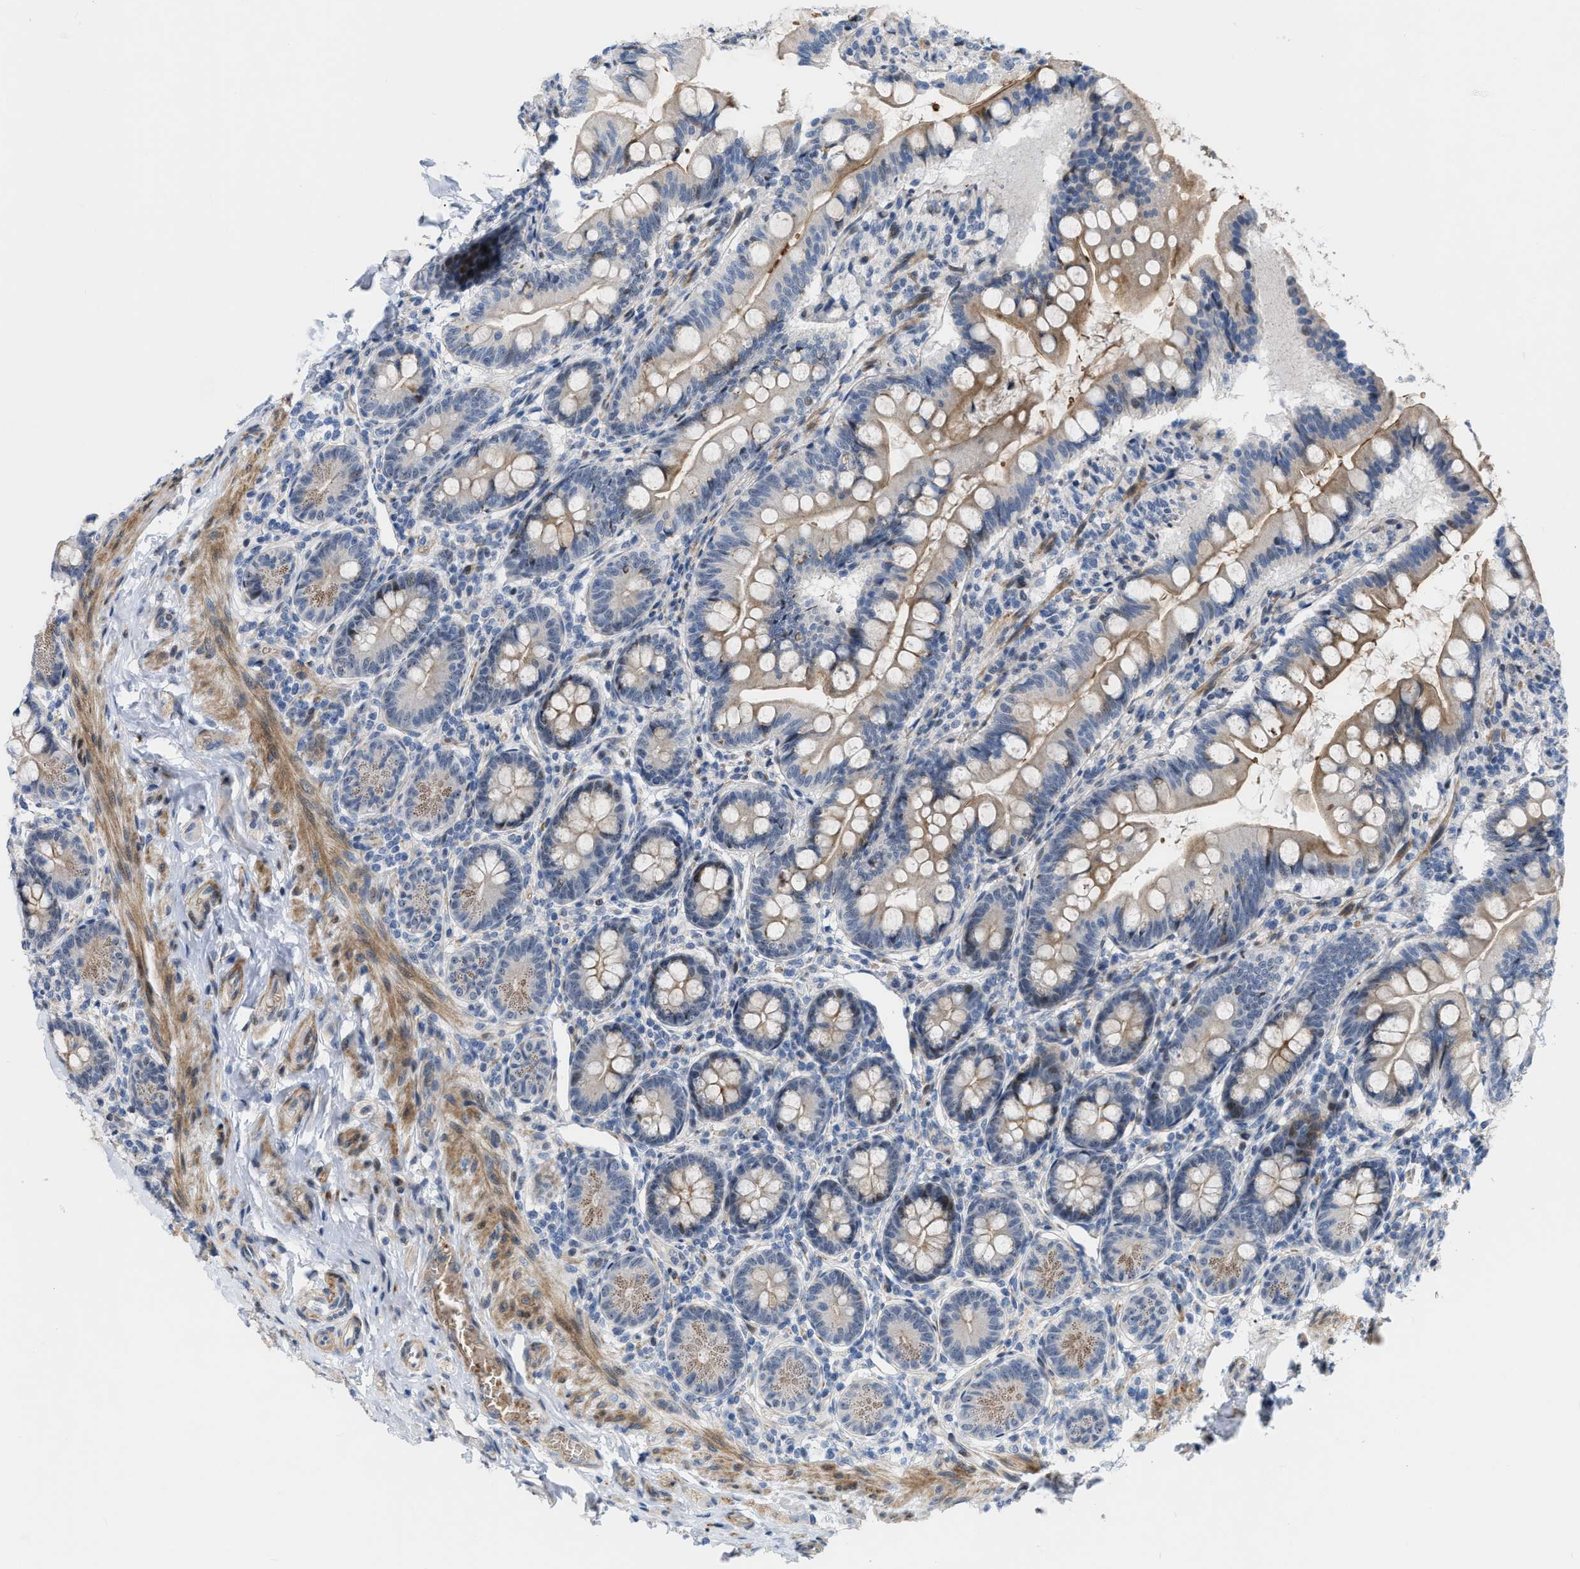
{"staining": {"intensity": "moderate", "quantity": "25%-75%", "location": "cytoplasmic/membranous"}, "tissue": "small intestine", "cell_type": "Glandular cells", "image_type": "normal", "snomed": [{"axis": "morphology", "description": "Normal tissue, NOS"}, {"axis": "topography", "description": "Small intestine"}], "caption": "Immunohistochemistry histopathology image of unremarkable small intestine: human small intestine stained using immunohistochemistry (IHC) demonstrates medium levels of moderate protein expression localized specifically in the cytoplasmic/membranous of glandular cells, appearing as a cytoplasmic/membranous brown color.", "gene": "POLR1F", "patient": {"sex": "male", "age": 7}}